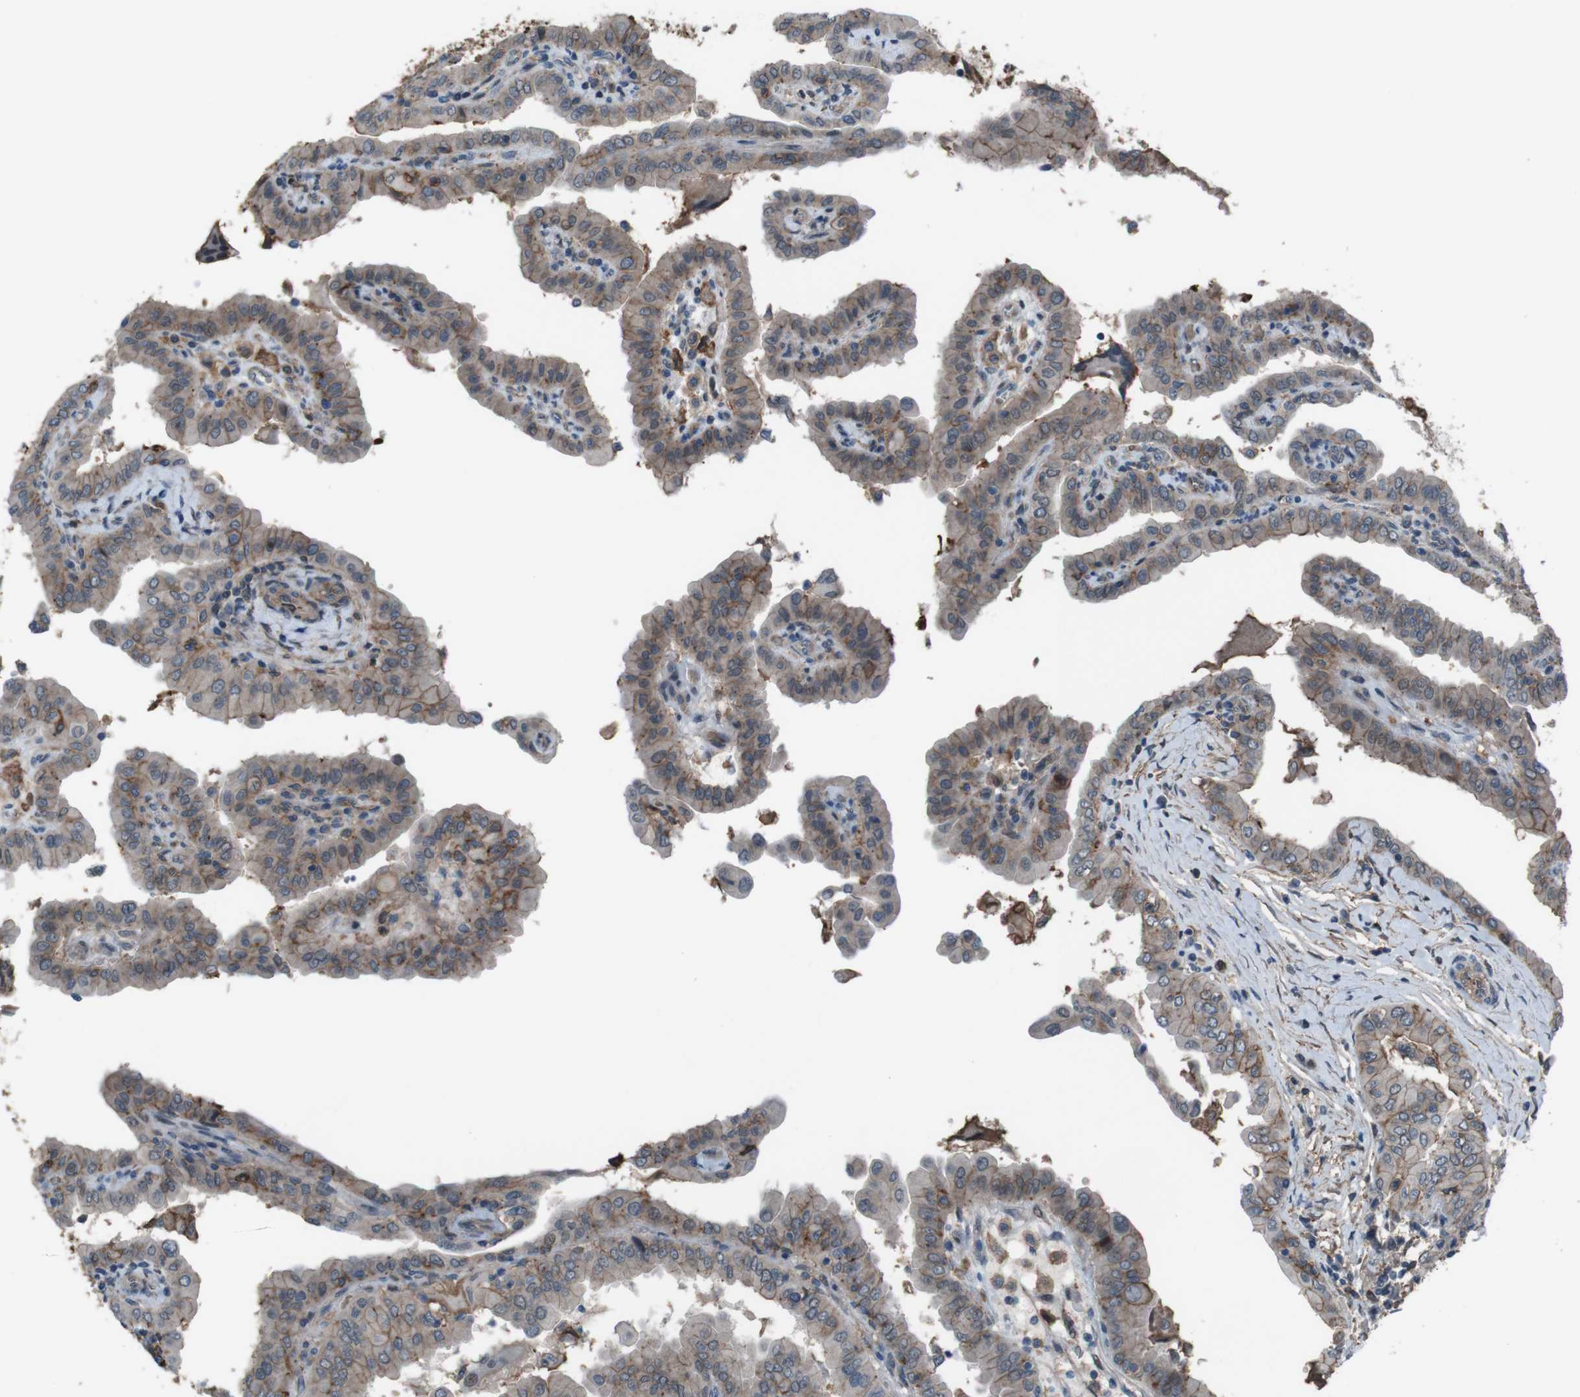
{"staining": {"intensity": "weak", "quantity": "25%-75%", "location": "cytoplasmic/membranous"}, "tissue": "thyroid cancer", "cell_type": "Tumor cells", "image_type": "cancer", "snomed": [{"axis": "morphology", "description": "Papillary adenocarcinoma, NOS"}, {"axis": "topography", "description": "Thyroid gland"}], "caption": "Protein staining shows weak cytoplasmic/membranous staining in approximately 25%-75% of tumor cells in thyroid cancer.", "gene": "ATP2B1", "patient": {"sex": "male", "age": 33}}